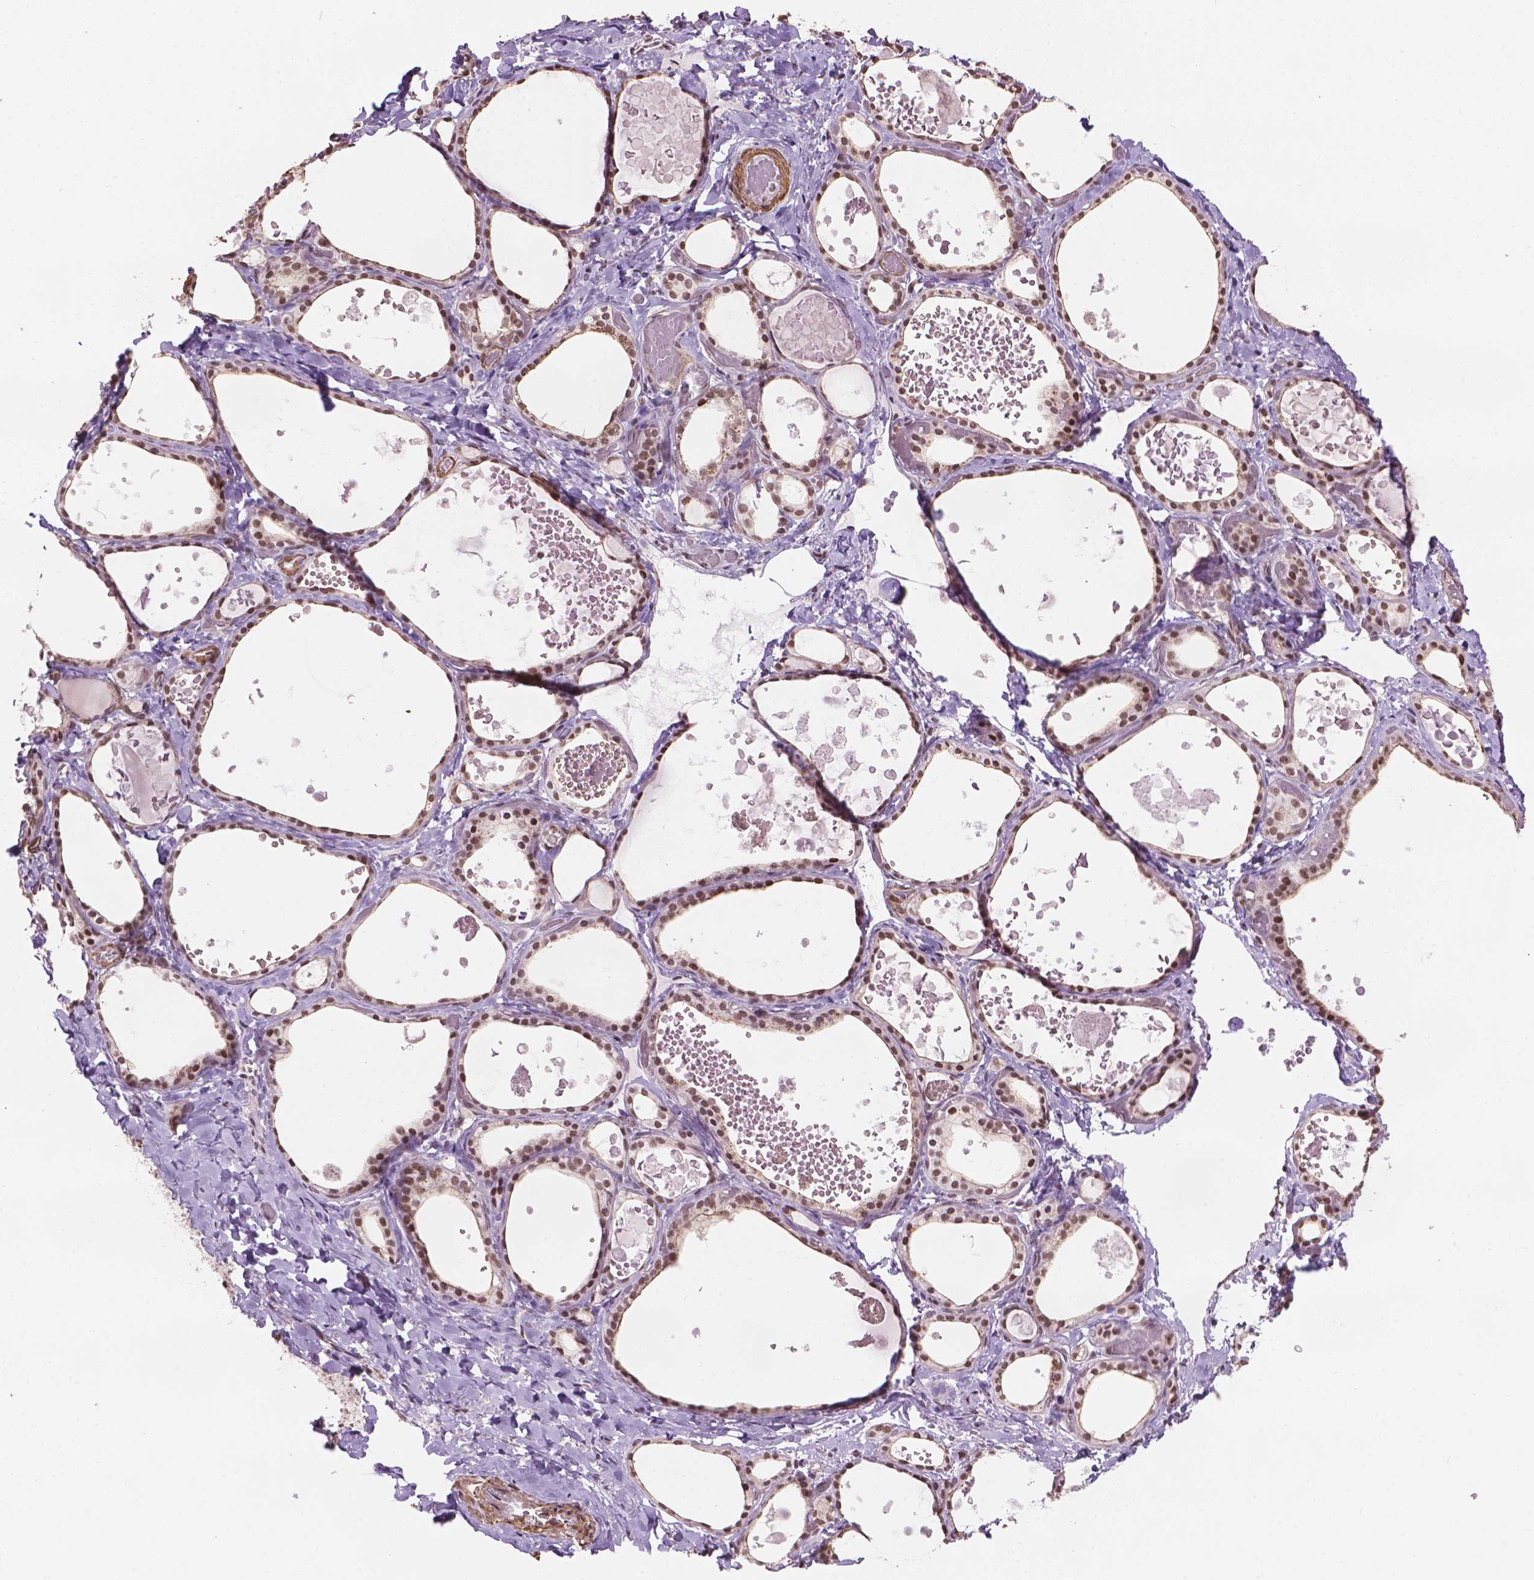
{"staining": {"intensity": "moderate", "quantity": ">75%", "location": "nuclear"}, "tissue": "thyroid gland", "cell_type": "Glandular cells", "image_type": "normal", "snomed": [{"axis": "morphology", "description": "Normal tissue, NOS"}, {"axis": "topography", "description": "Thyroid gland"}], "caption": "IHC of normal human thyroid gland displays medium levels of moderate nuclear staining in about >75% of glandular cells. (Brightfield microscopy of DAB IHC at high magnification).", "gene": "HOXD4", "patient": {"sex": "female", "age": 56}}